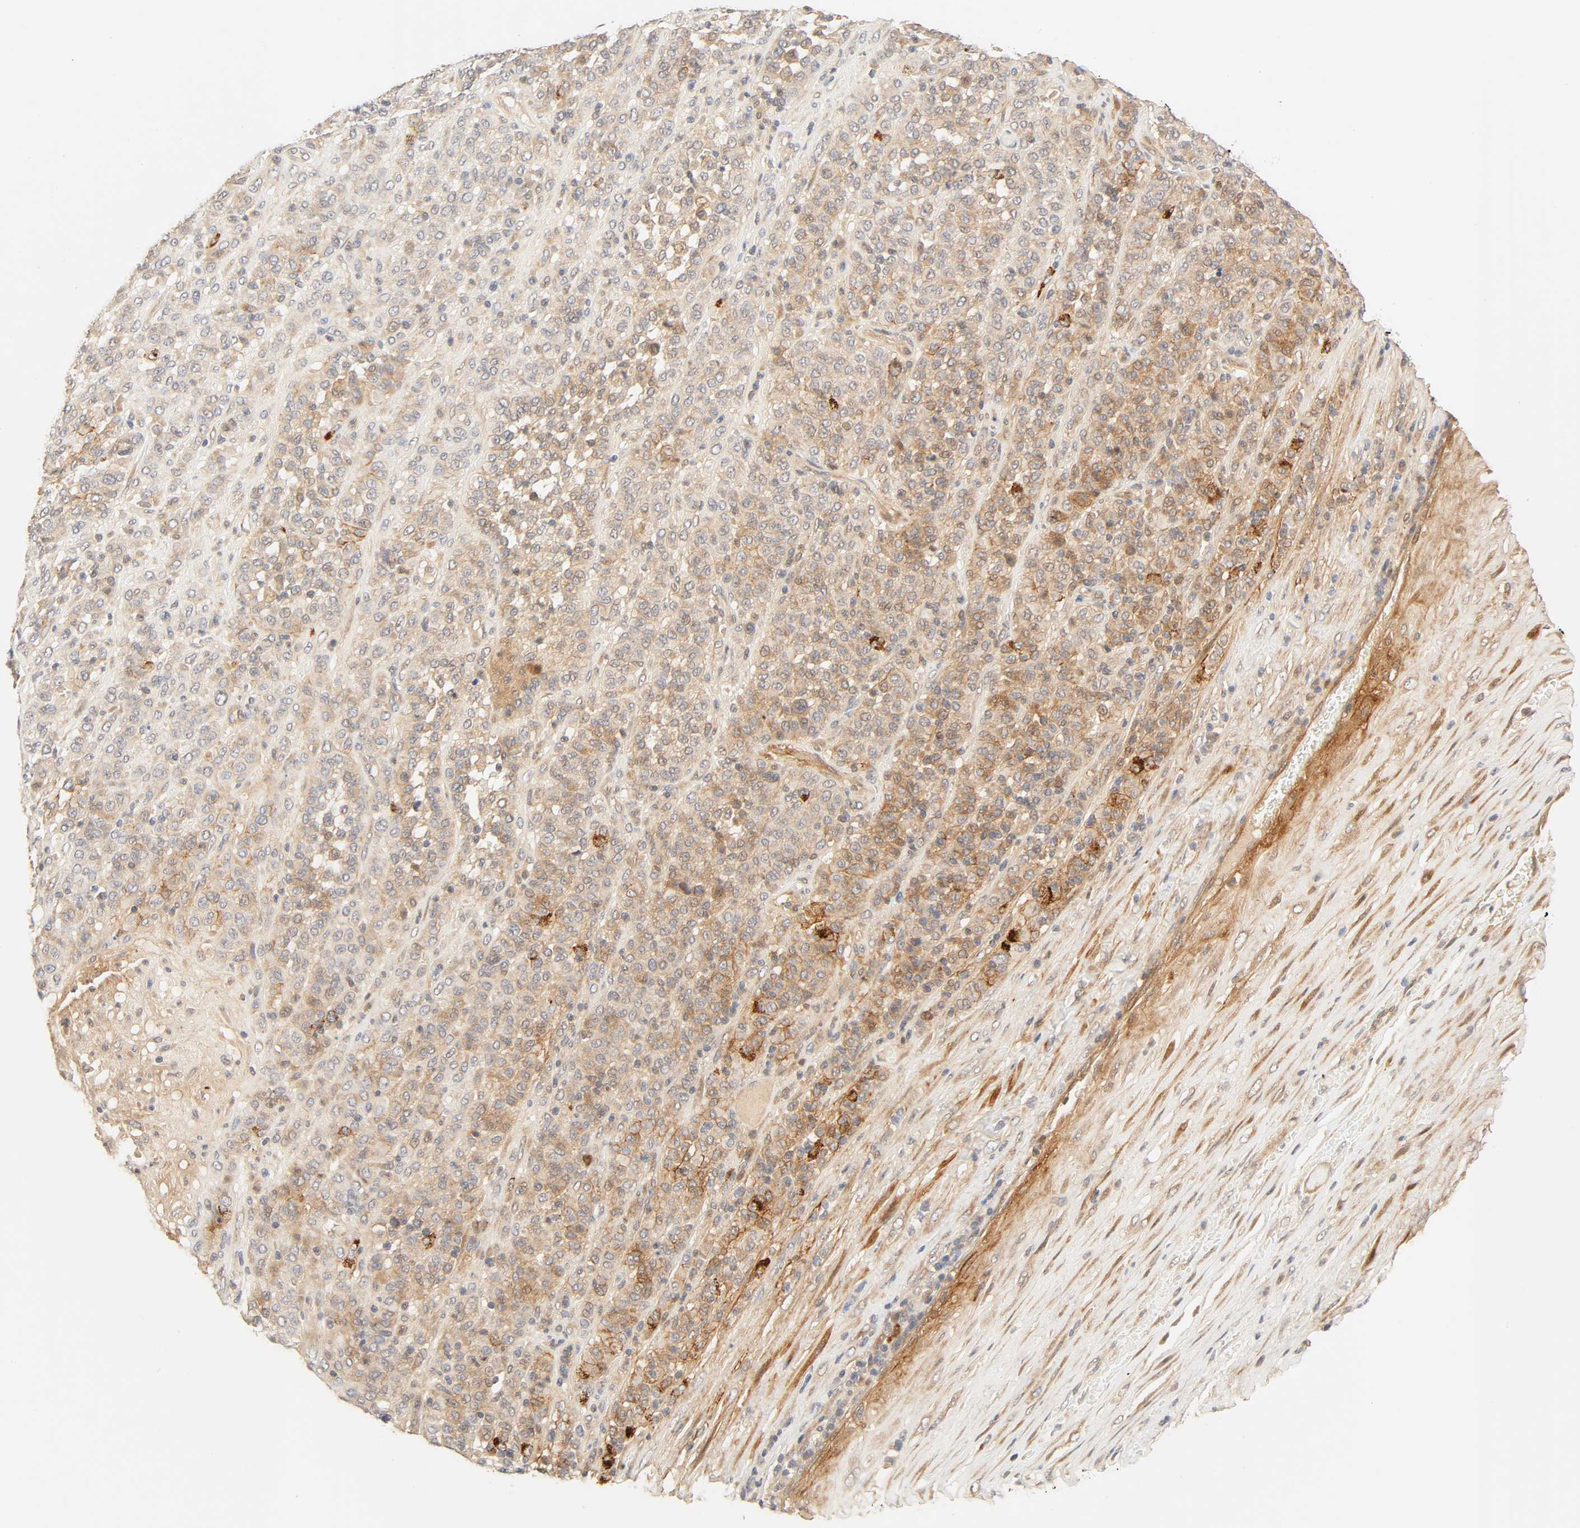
{"staining": {"intensity": "moderate", "quantity": "25%-75%", "location": "cytoplasmic/membranous"}, "tissue": "melanoma", "cell_type": "Tumor cells", "image_type": "cancer", "snomed": [{"axis": "morphology", "description": "Malignant melanoma, Metastatic site"}, {"axis": "topography", "description": "Pancreas"}], "caption": "Brown immunohistochemical staining in human melanoma displays moderate cytoplasmic/membranous staining in about 25%-75% of tumor cells.", "gene": "CACNA1G", "patient": {"sex": "female", "age": 30}}